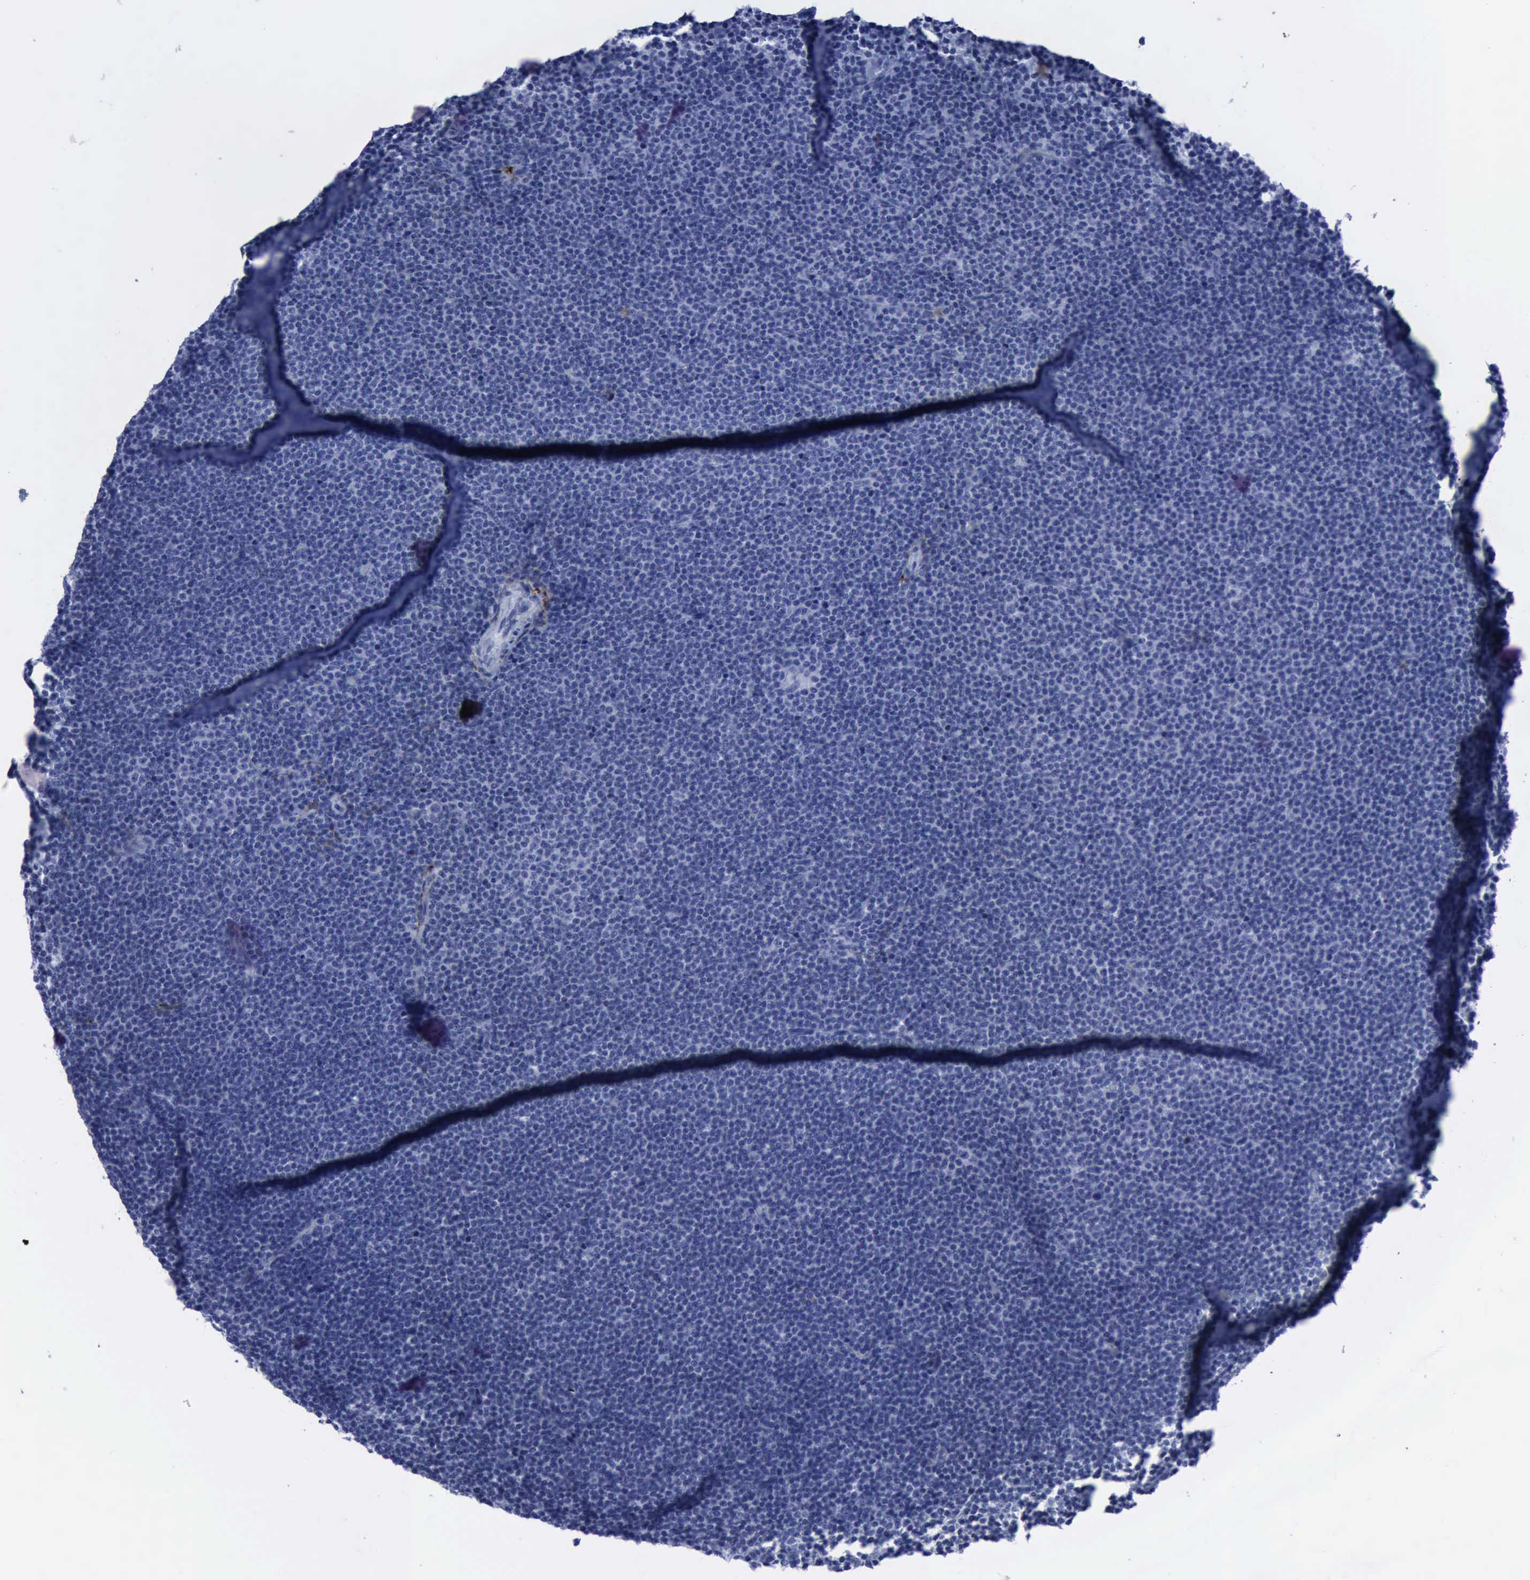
{"staining": {"intensity": "negative", "quantity": "none", "location": "none"}, "tissue": "lymphoma", "cell_type": "Tumor cells", "image_type": "cancer", "snomed": [{"axis": "morphology", "description": "Malignant lymphoma, non-Hodgkin's type, Low grade"}, {"axis": "topography", "description": "Lymph node"}], "caption": "Immunohistochemistry (IHC) micrograph of neoplastic tissue: human lymphoma stained with DAB displays no significant protein positivity in tumor cells.", "gene": "NGFR", "patient": {"sex": "female", "age": 69}}